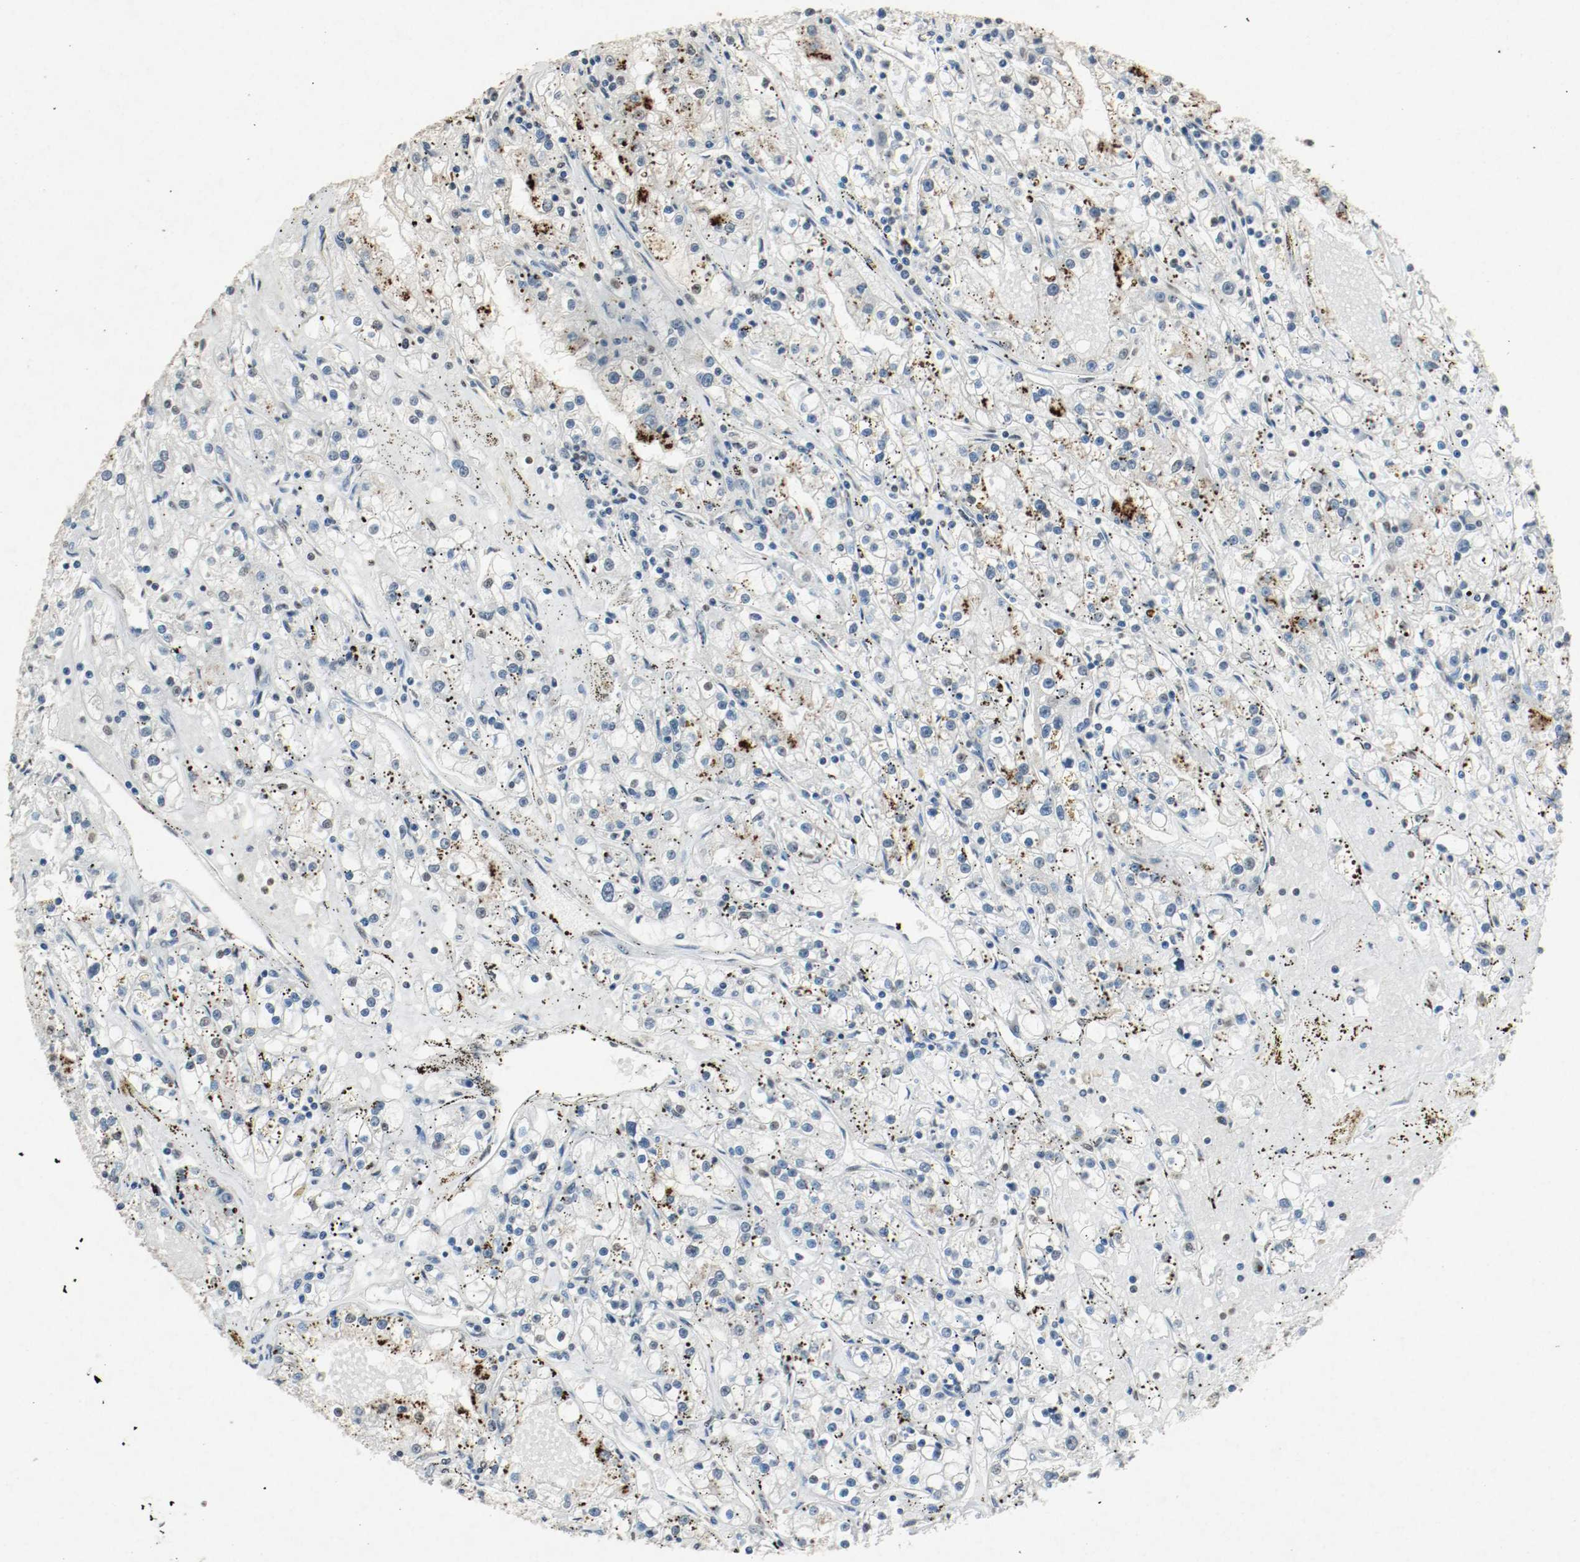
{"staining": {"intensity": "negative", "quantity": "none", "location": "none"}, "tissue": "renal cancer", "cell_type": "Tumor cells", "image_type": "cancer", "snomed": [{"axis": "morphology", "description": "Adenocarcinoma, NOS"}, {"axis": "topography", "description": "Kidney"}], "caption": "Immunohistochemistry (IHC) micrograph of neoplastic tissue: adenocarcinoma (renal) stained with DAB exhibits no significant protein positivity in tumor cells. The staining was performed using DAB (3,3'-diaminobenzidine) to visualize the protein expression in brown, while the nuclei were stained in blue with hematoxylin (Magnification: 20x).", "gene": "DNMT1", "patient": {"sex": "male", "age": 56}}